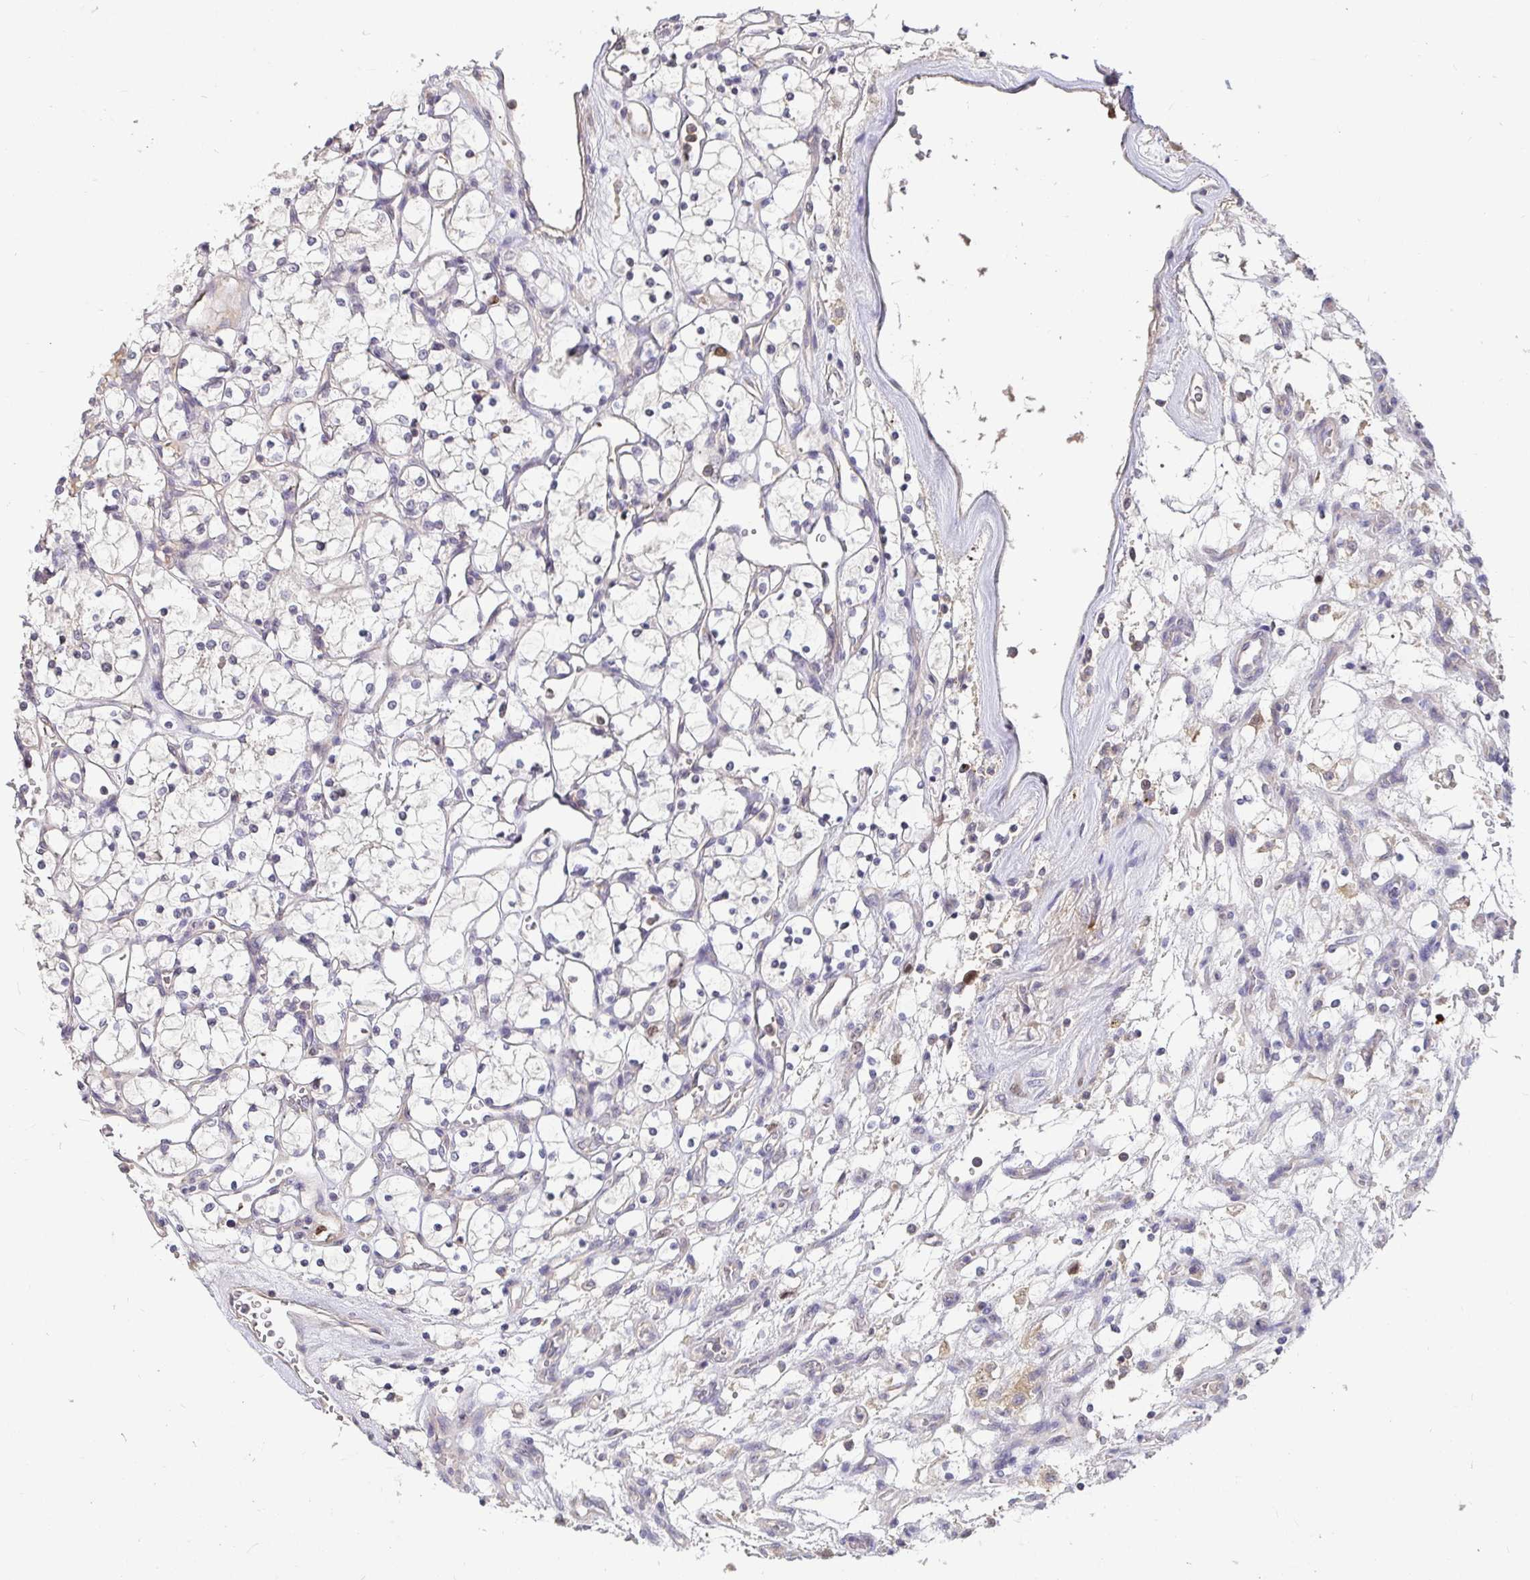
{"staining": {"intensity": "negative", "quantity": "none", "location": "none"}, "tissue": "renal cancer", "cell_type": "Tumor cells", "image_type": "cancer", "snomed": [{"axis": "morphology", "description": "Adenocarcinoma, NOS"}, {"axis": "topography", "description": "Kidney"}], "caption": "Tumor cells are negative for protein expression in human renal adenocarcinoma.", "gene": "ANLN", "patient": {"sex": "female", "age": 69}}